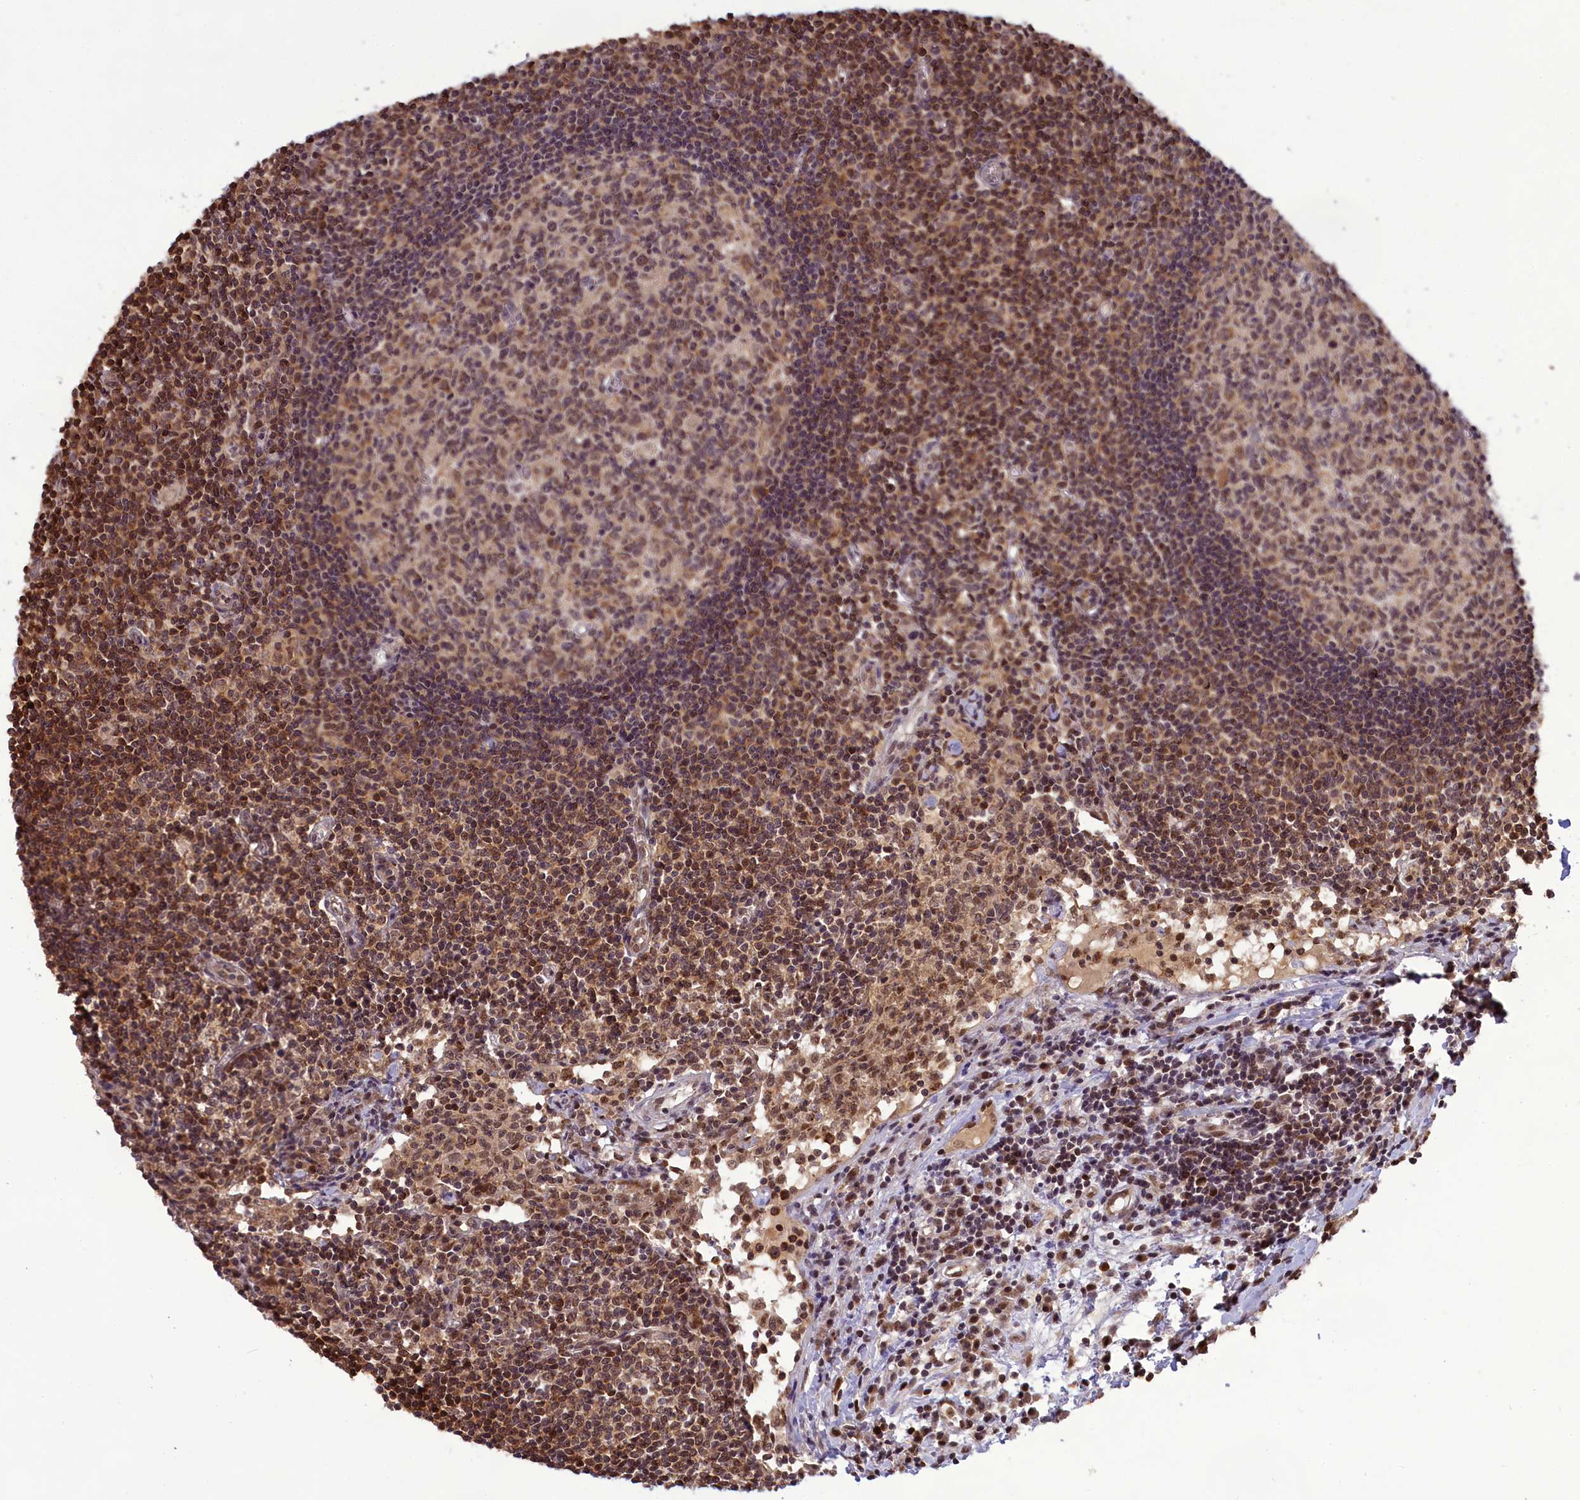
{"staining": {"intensity": "weak", "quantity": ">75%", "location": "cytoplasmic/membranous,nuclear"}, "tissue": "lymph node", "cell_type": "Germinal center cells", "image_type": "normal", "snomed": [{"axis": "morphology", "description": "Normal tissue, NOS"}, {"axis": "topography", "description": "Lymph node"}], "caption": "Protein expression by immunohistochemistry (IHC) exhibits weak cytoplasmic/membranous,nuclear positivity in about >75% of germinal center cells in benign lymph node. (DAB IHC, brown staining for protein, blue staining for nuclei).", "gene": "CARD8", "patient": {"sex": "female", "age": 55}}